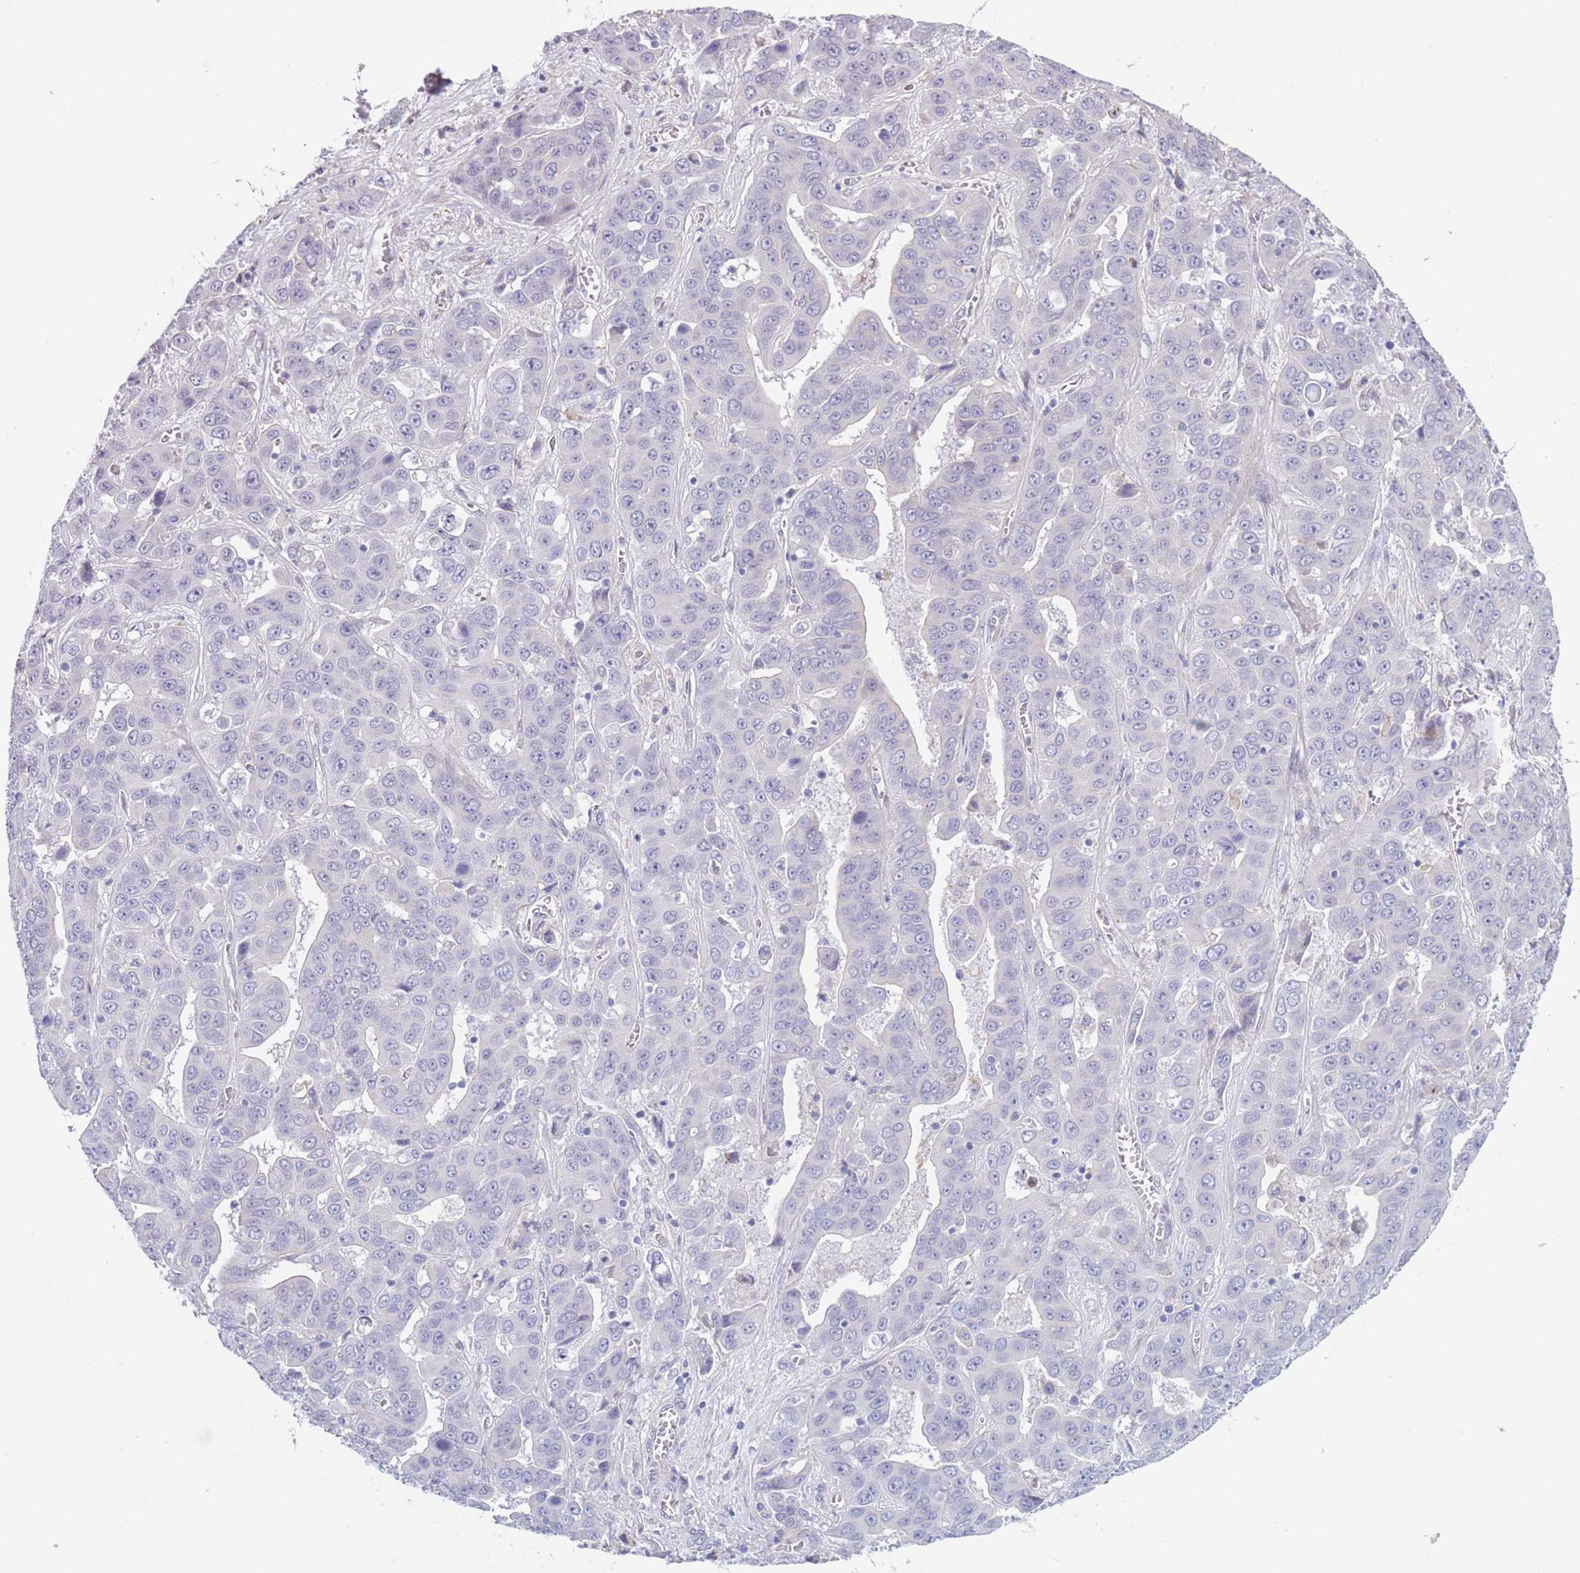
{"staining": {"intensity": "negative", "quantity": "none", "location": "none"}, "tissue": "liver cancer", "cell_type": "Tumor cells", "image_type": "cancer", "snomed": [{"axis": "morphology", "description": "Cholangiocarcinoma"}, {"axis": "topography", "description": "Liver"}], "caption": "A micrograph of liver cancer stained for a protein shows no brown staining in tumor cells.", "gene": "PODXL", "patient": {"sex": "female", "age": 52}}